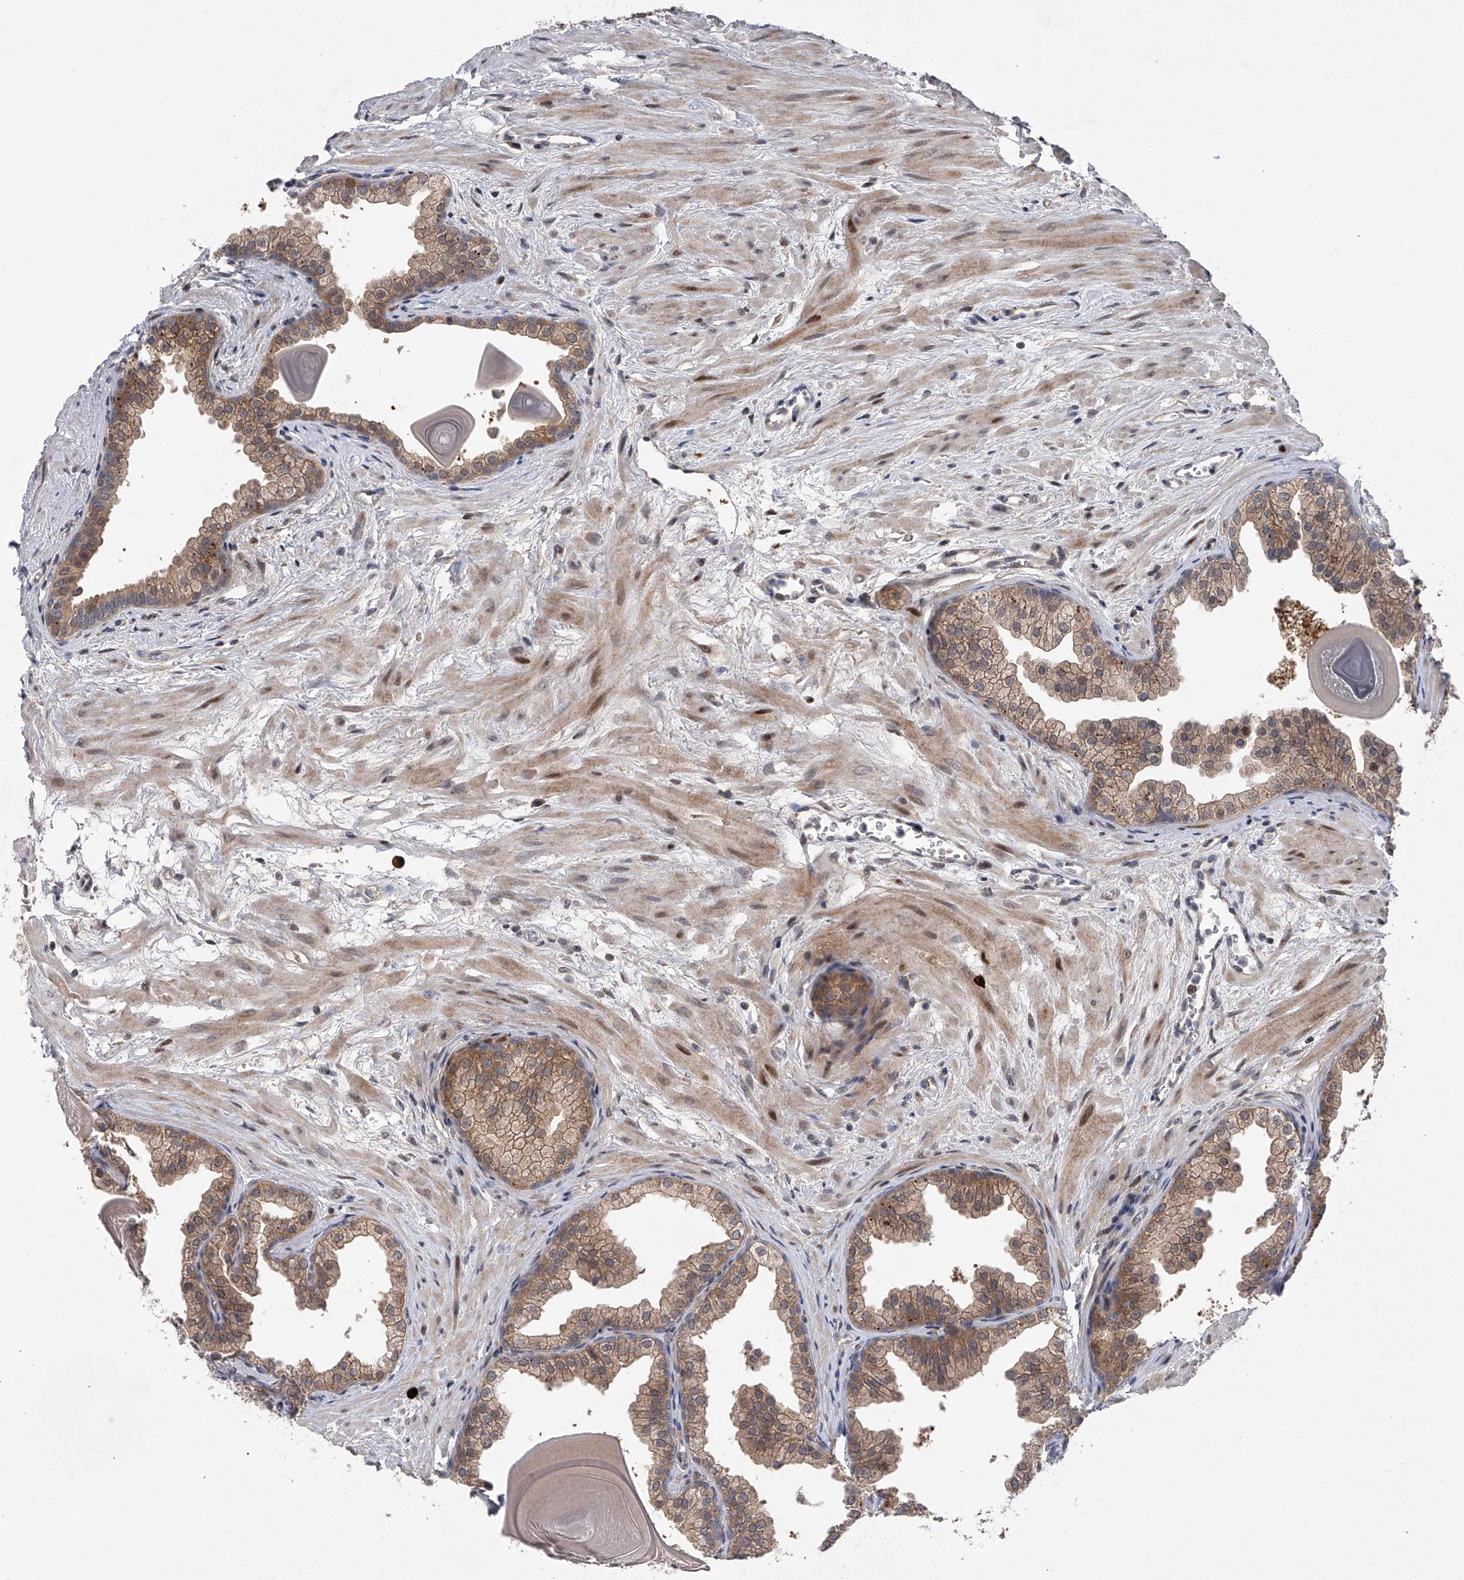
{"staining": {"intensity": "weak", "quantity": ">75%", "location": "cytoplasmic/membranous"}, "tissue": "prostate", "cell_type": "Glandular cells", "image_type": "normal", "snomed": [{"axis": "morphology", "description": "Normal tissue, NOS"}, {"axis": "topography", "description": "Prostate"}], "caption": "Glandular cells demonstrate weak cytoplasmic/membranous positivity in about >75% of cells in normal prostate.", "gene": "RWDD2A", "patient": {"sex": "male", "age": 48}}